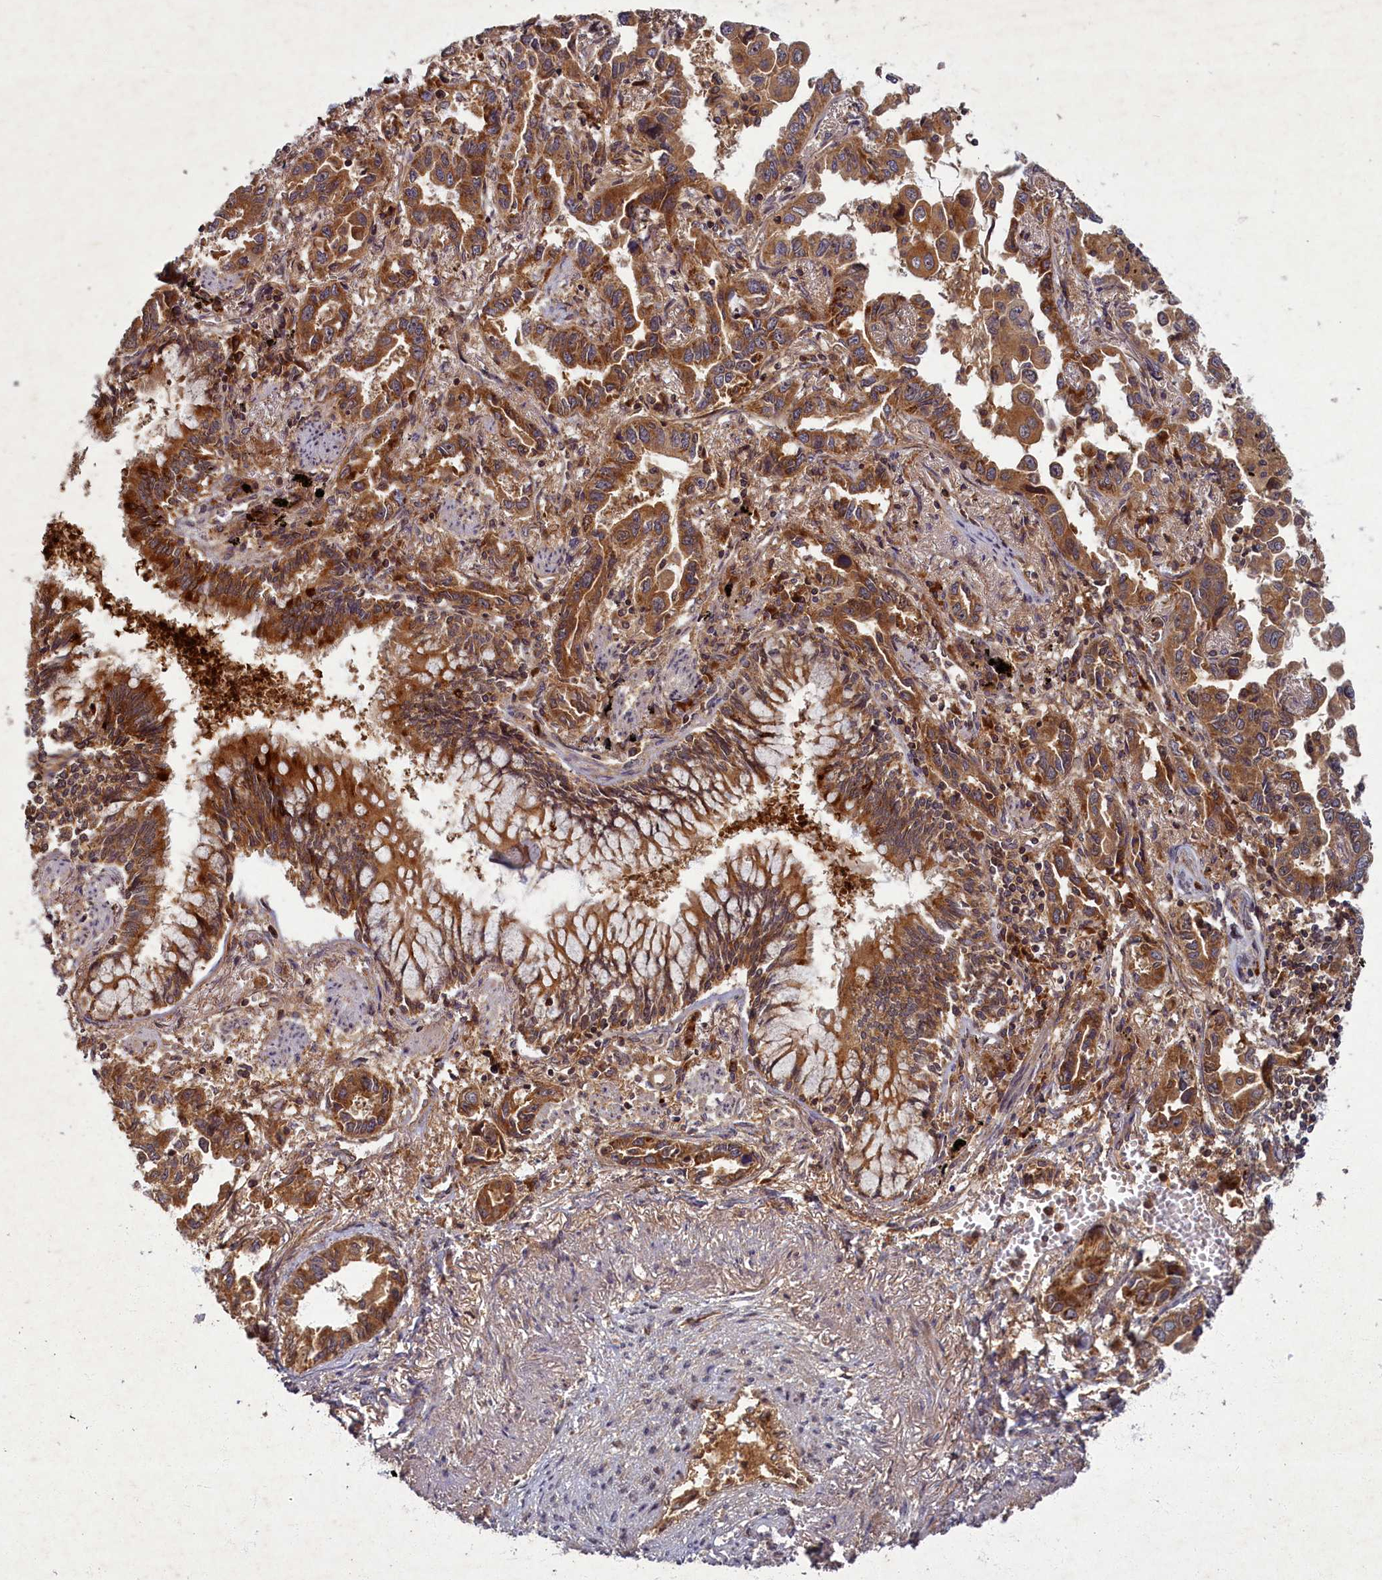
{"staining": {"intensity": "strong", "quantity": ">75%", "location": "cytoplasmic/membranous"}, "tissue": "lung cancer", "cell_type": "Tumor cells", "image_type": "cancer", "snomed": [{"axis": "morphology", "description": "Adenocarcinoma, NOS"}, {"axis": "topography", "description": "Lung"}], "caption": "Brown immunohistochemical staining in human lung adenocarcinoma demonstrates strong cytoplasmic/membranous positivity in about >75% of tumor cells.", "gene": "BICD1", "patient": {"sex": "male", "age": 67}}